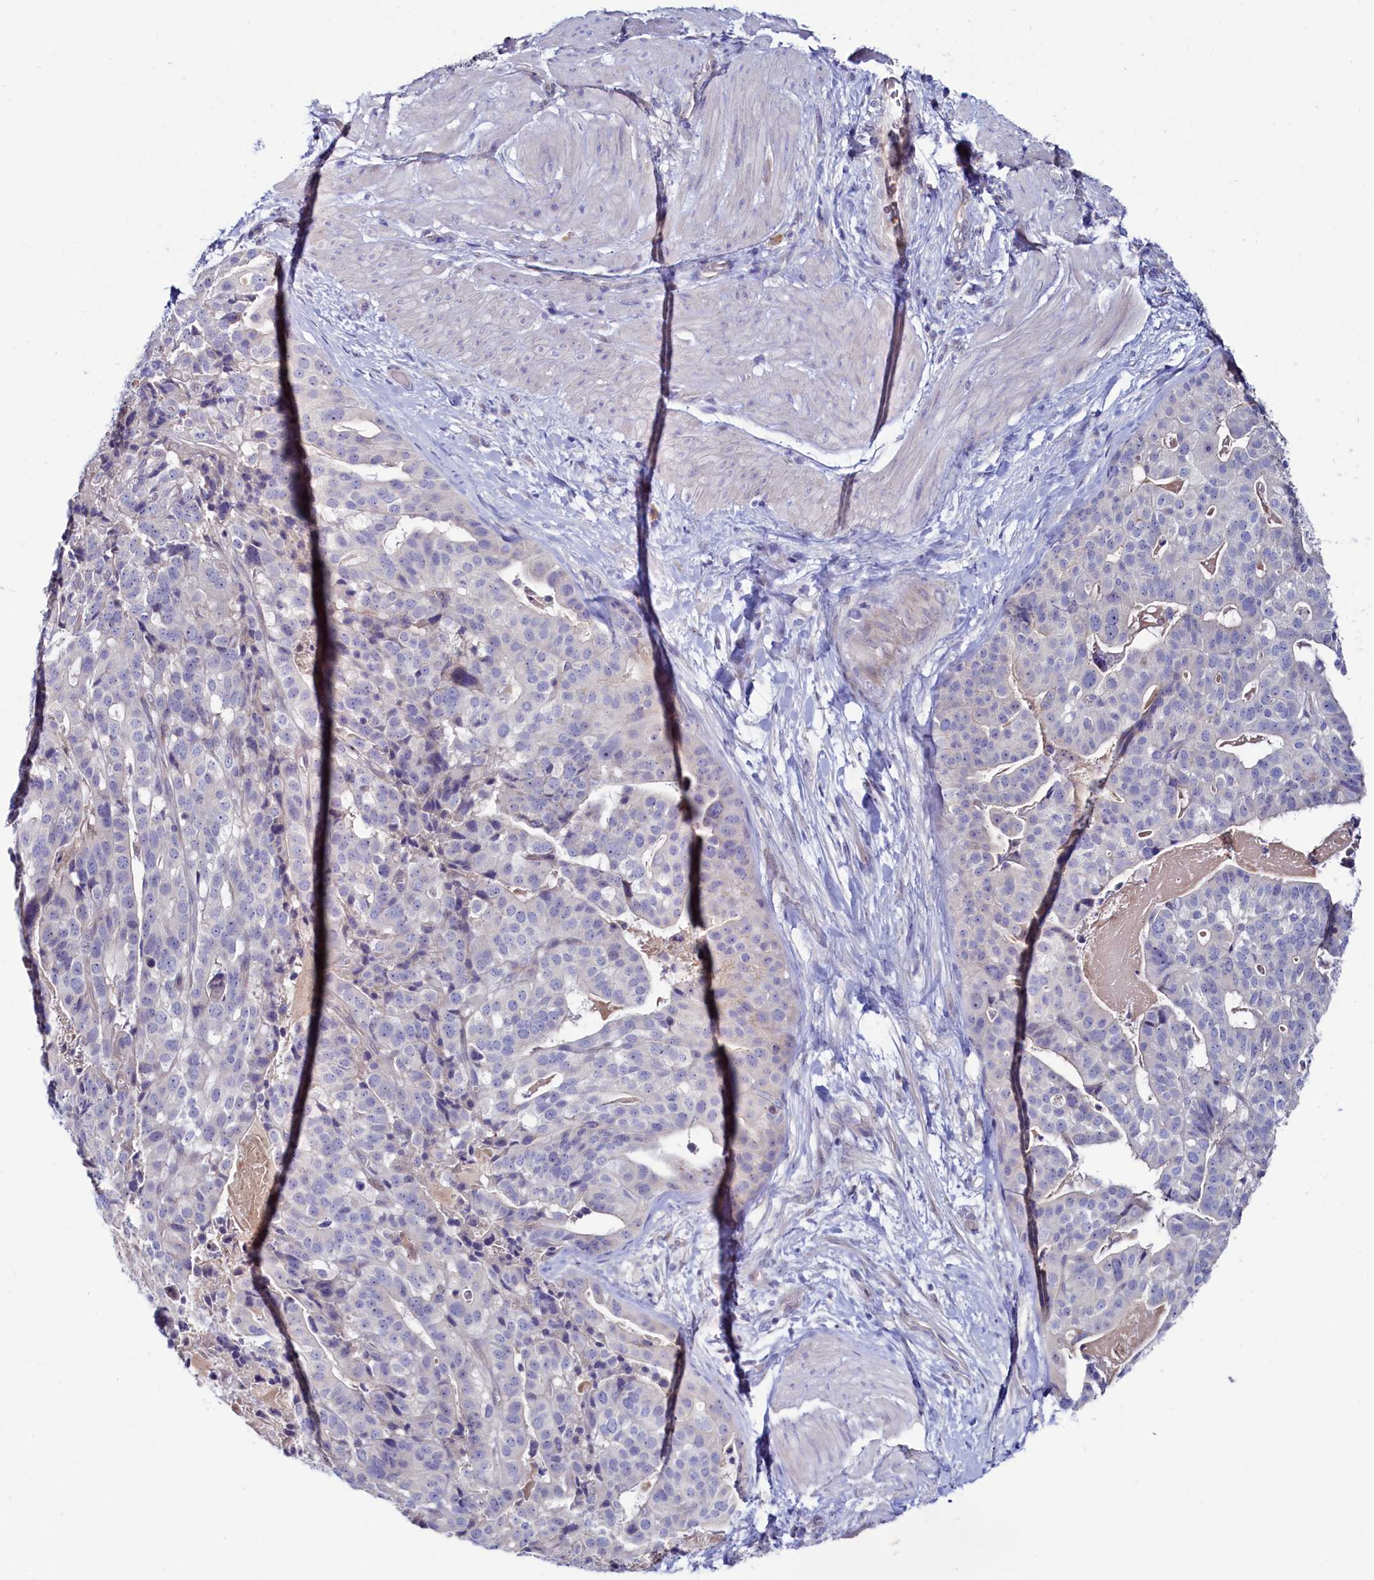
{"staining": {"intensity": "negative", "quantity": "none", "location": "none"}, "tissue": "stomach cancer", "cell_type": "Tumor cells", "image_type": "cancer", "snomed": [{"axis": "morphology", "description": "Adenocarcinoma, NOS"}, {"axis": "topography", "description": "Stomach"}], "caption": "Immunohistochemistry (IHC) micrograph of human stomach adenocarcinoma stained for a protein (brown), which displays no positivity in tumor cells.", "gene": "ASTE1", "patient": {"sex": "male", "age": 48}}